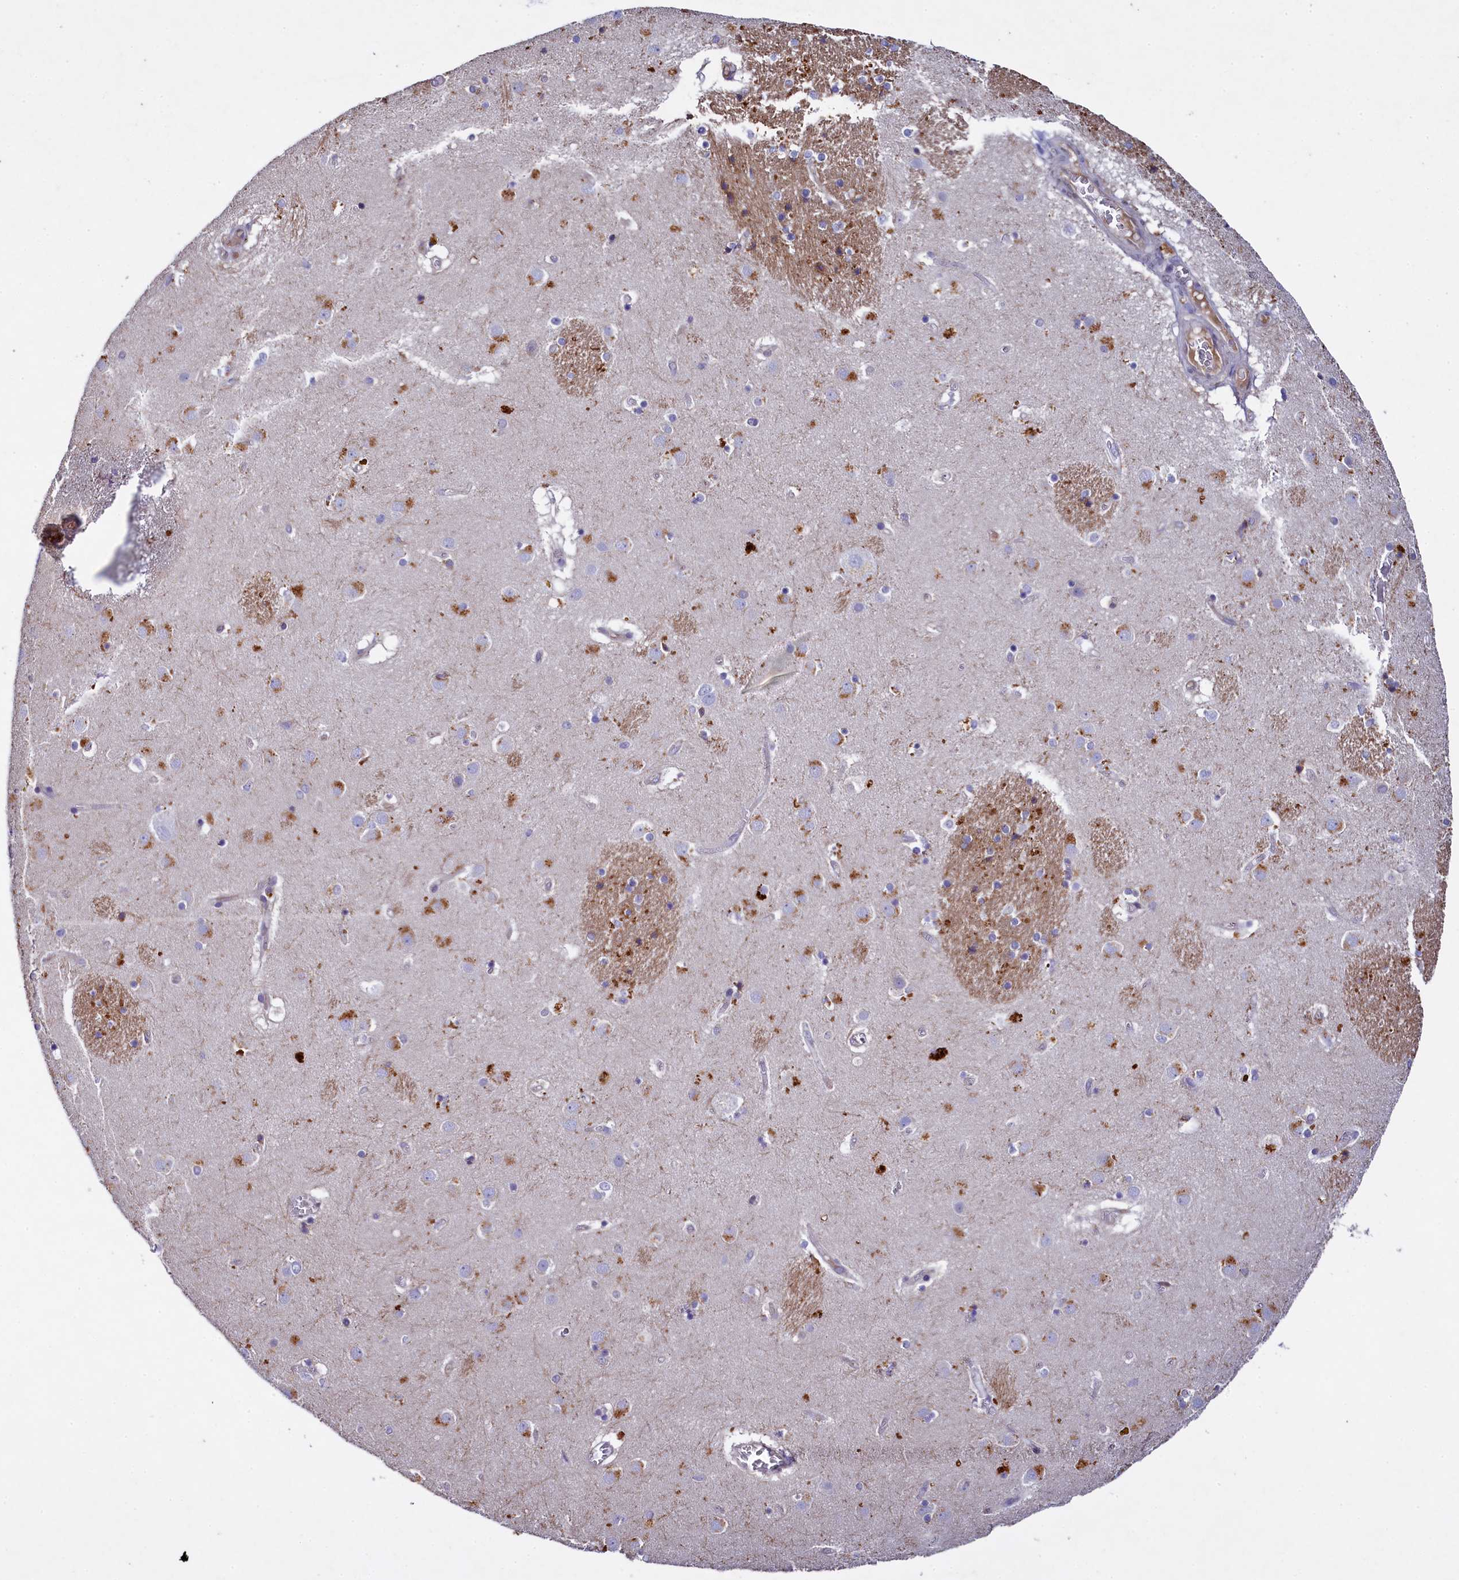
{"staining": {"intensity": "weak", "quantity": "<25%", "location": "cytoplasmic/membranous"}, "tissue": "caudate", "cell_type": "Glial cells", "image_type": "normal", "snomed": [{"axis": "morphology", "description": "Normal tissue, NOS"}, {"axis": "topography", "description": "Lateral ventricle wall"}], "caption": "Human caudate stained for a protein using immunohistochemistry exhibits no expression in glial cells.", "gene": "TGDS", "patient": {"sex": "male", "age": 70}}